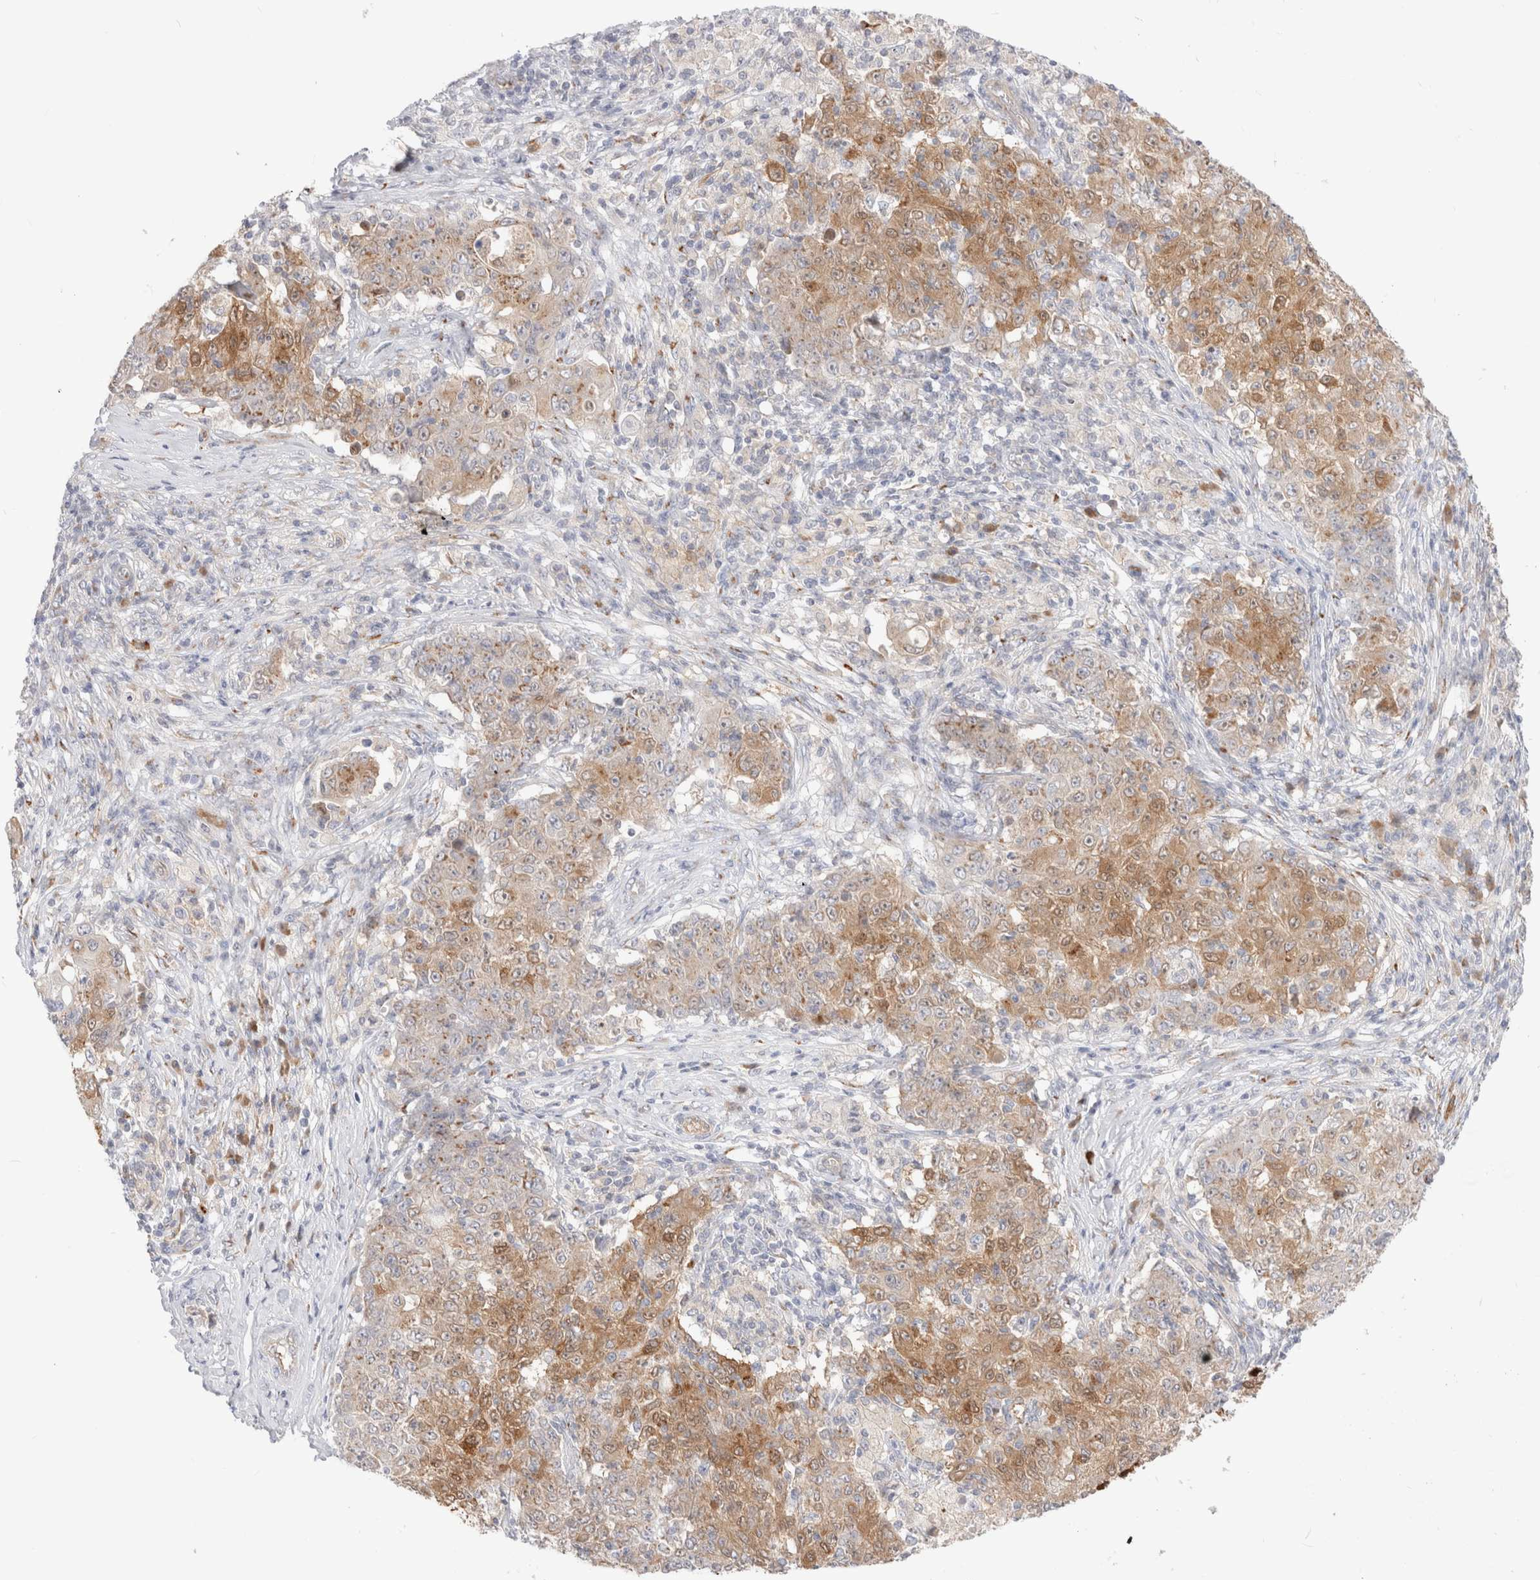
{"staining": {"intensity": "moderate", "quantity": "25%-75%", "location": "cytoplasmic/membranous"}, "tissue": "ovarian cancer", "cell_type": "Tumor cells", "image_type": "cancer", "snomed": [{"axis": "morphology", "description": "Carcinoma, endometroid"}, {"axis": "topography", "description": "Ovary"}], "caption": "DAB (3,3'-diaminobenzidine) immunohistochemical staining of ovarian cancer (endometroid carcinoma) reveals moderate cytoplasmic/membranous protein staining in about 25%-75% of tumor cells. The protein is shown in brown color, while the nuclei are stained blue.", "gene": "EFCAB13", "patient": {"sex": "female", "age": 42}}